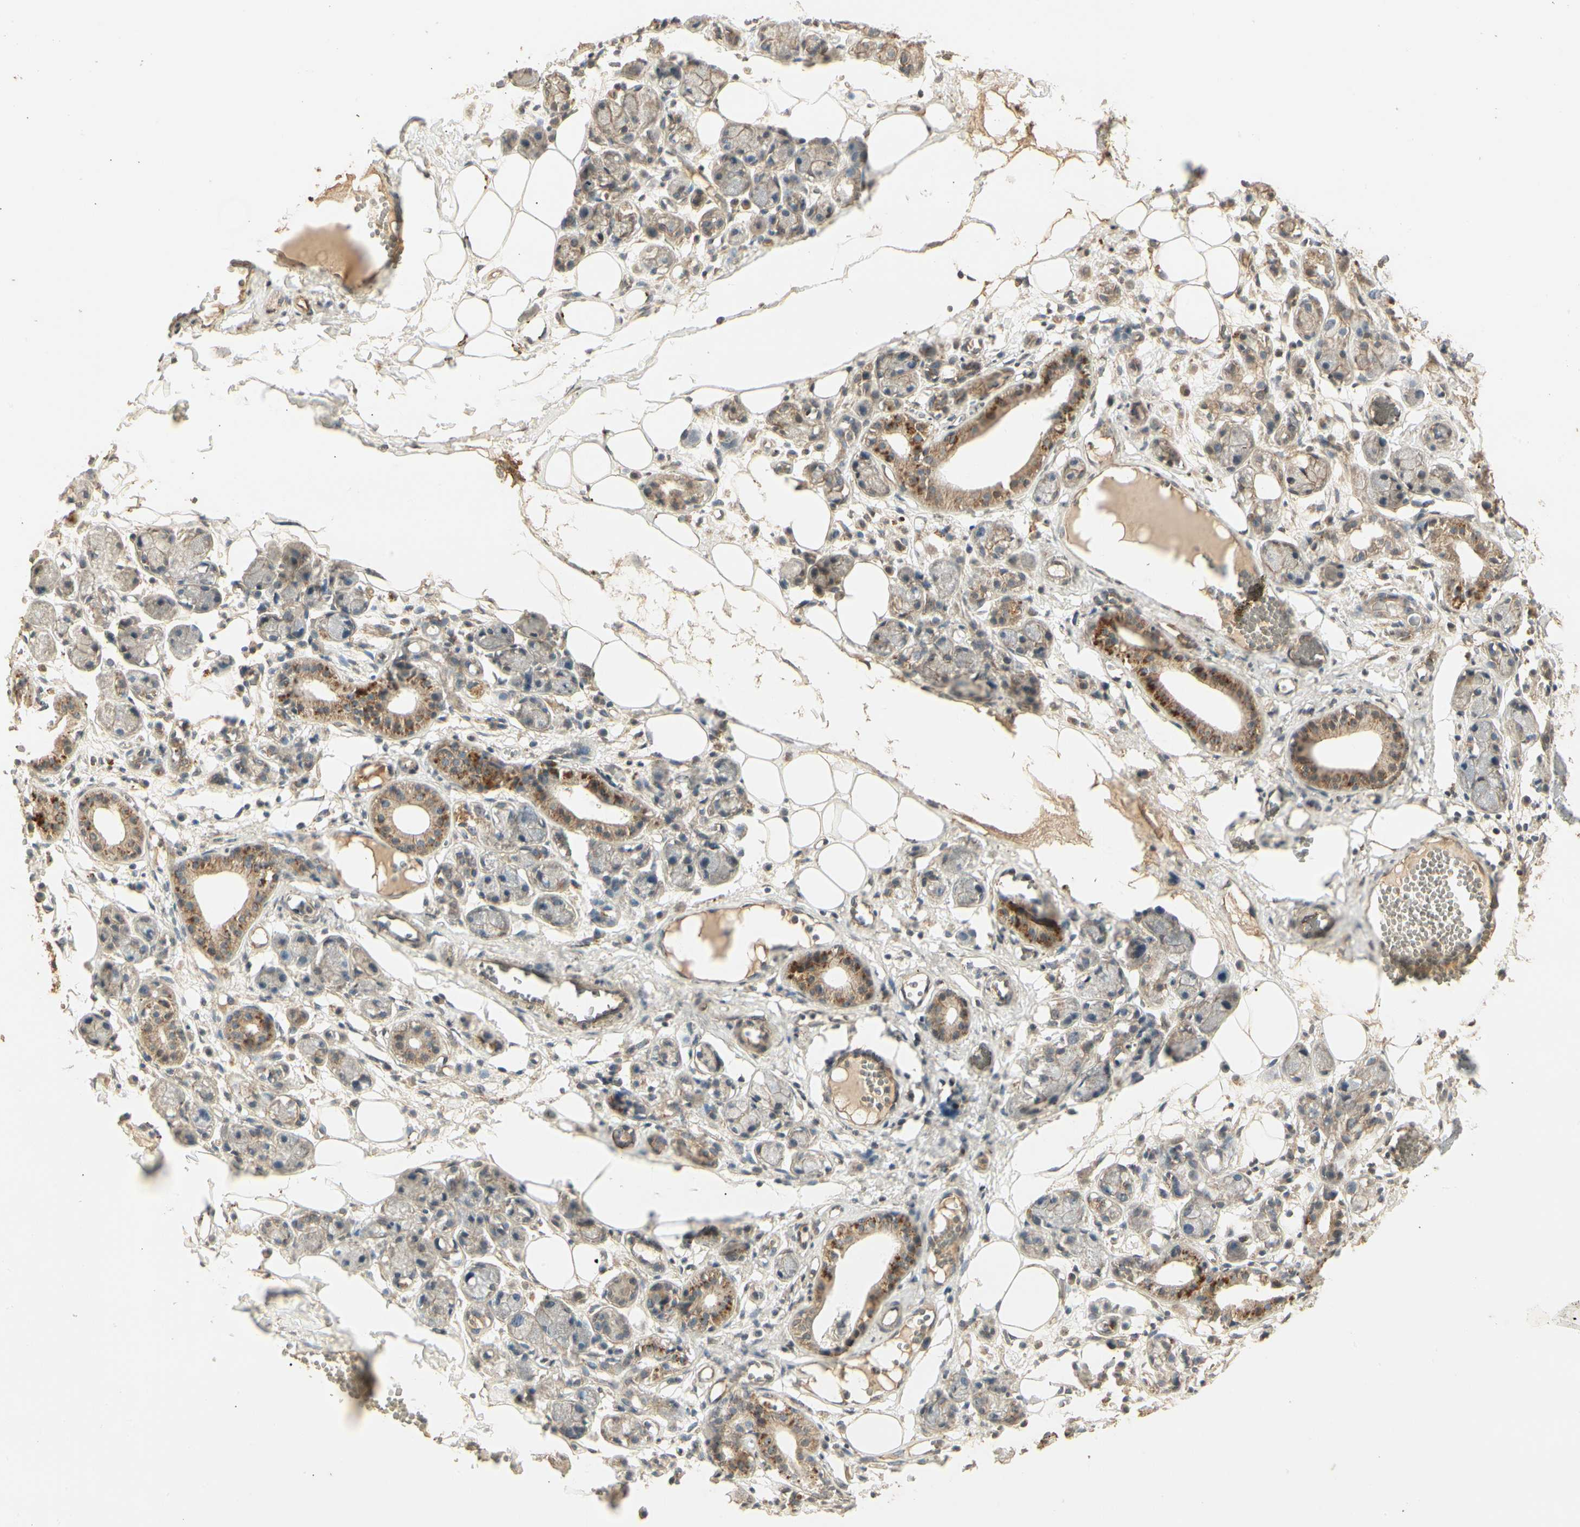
{"staining": {"intensity": "moderate", "quantity": ">75%", "location": "cytoplasmic/membranous"}, "tissue": "adipose tissue", "cell_type": "Adipocytes", "image_type": "normal", "snomed": [{"axis": "morphology", "description": "Normal tissue, NOS"}, {"axis": "morphology", "description": "Inflammation, NOS"}, {"axis": "topography", "description": "Vascular tissue"}, {"axis": "topography", "description": "Salivary gland"}], "caption": "This histopathology image shows immunohistochemistry (IHC) staining of unremarkable adipose tissue, with medium moderate cytoplasmic/membranous expression in about >75% of adipocytes.", "gene": "RNF180", "patient": {"sex": "female", "age": 75}}